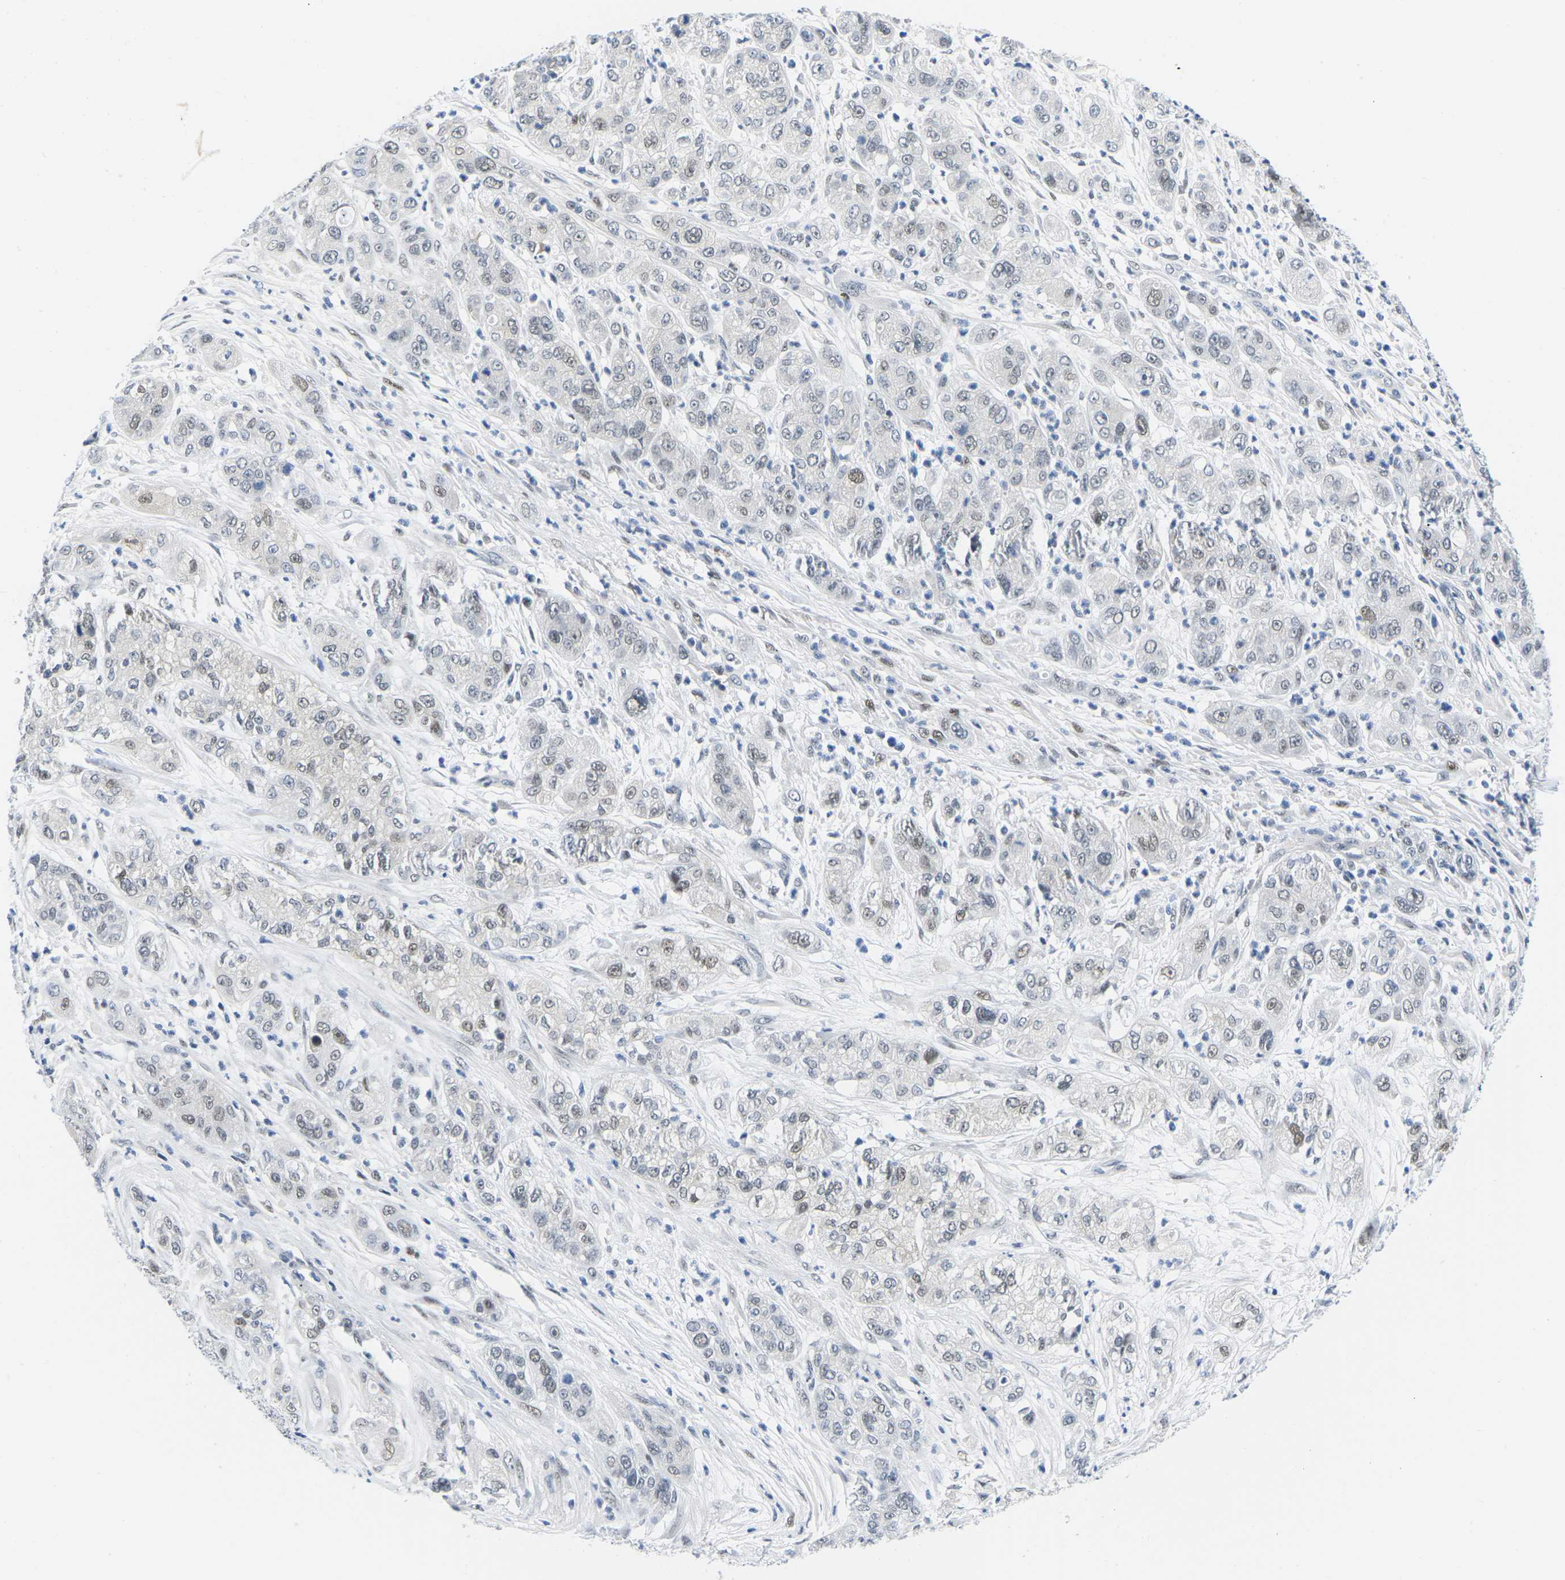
{"staining": {"intensity": "moderate", "quantity": "25%-75%", "location": "nuclear"}, "tissue": "pancreatic cancer", "cell_type": "Tumor cells", "image_type": "cancer", "snomed": [{"axis": "morphology", "description": "Adenocarcinoma, NOS"}, {"axis": "topography", "description": "Pancreas"}], "caption": "Pancreatic cancer (adenocarcinoma) stained for a protein (brown) displays moderate nuclear positive expression in about 25%-75% of tumor cells.", "gene": "UBA7", "patient": {"sex": "female", "age": 78}}